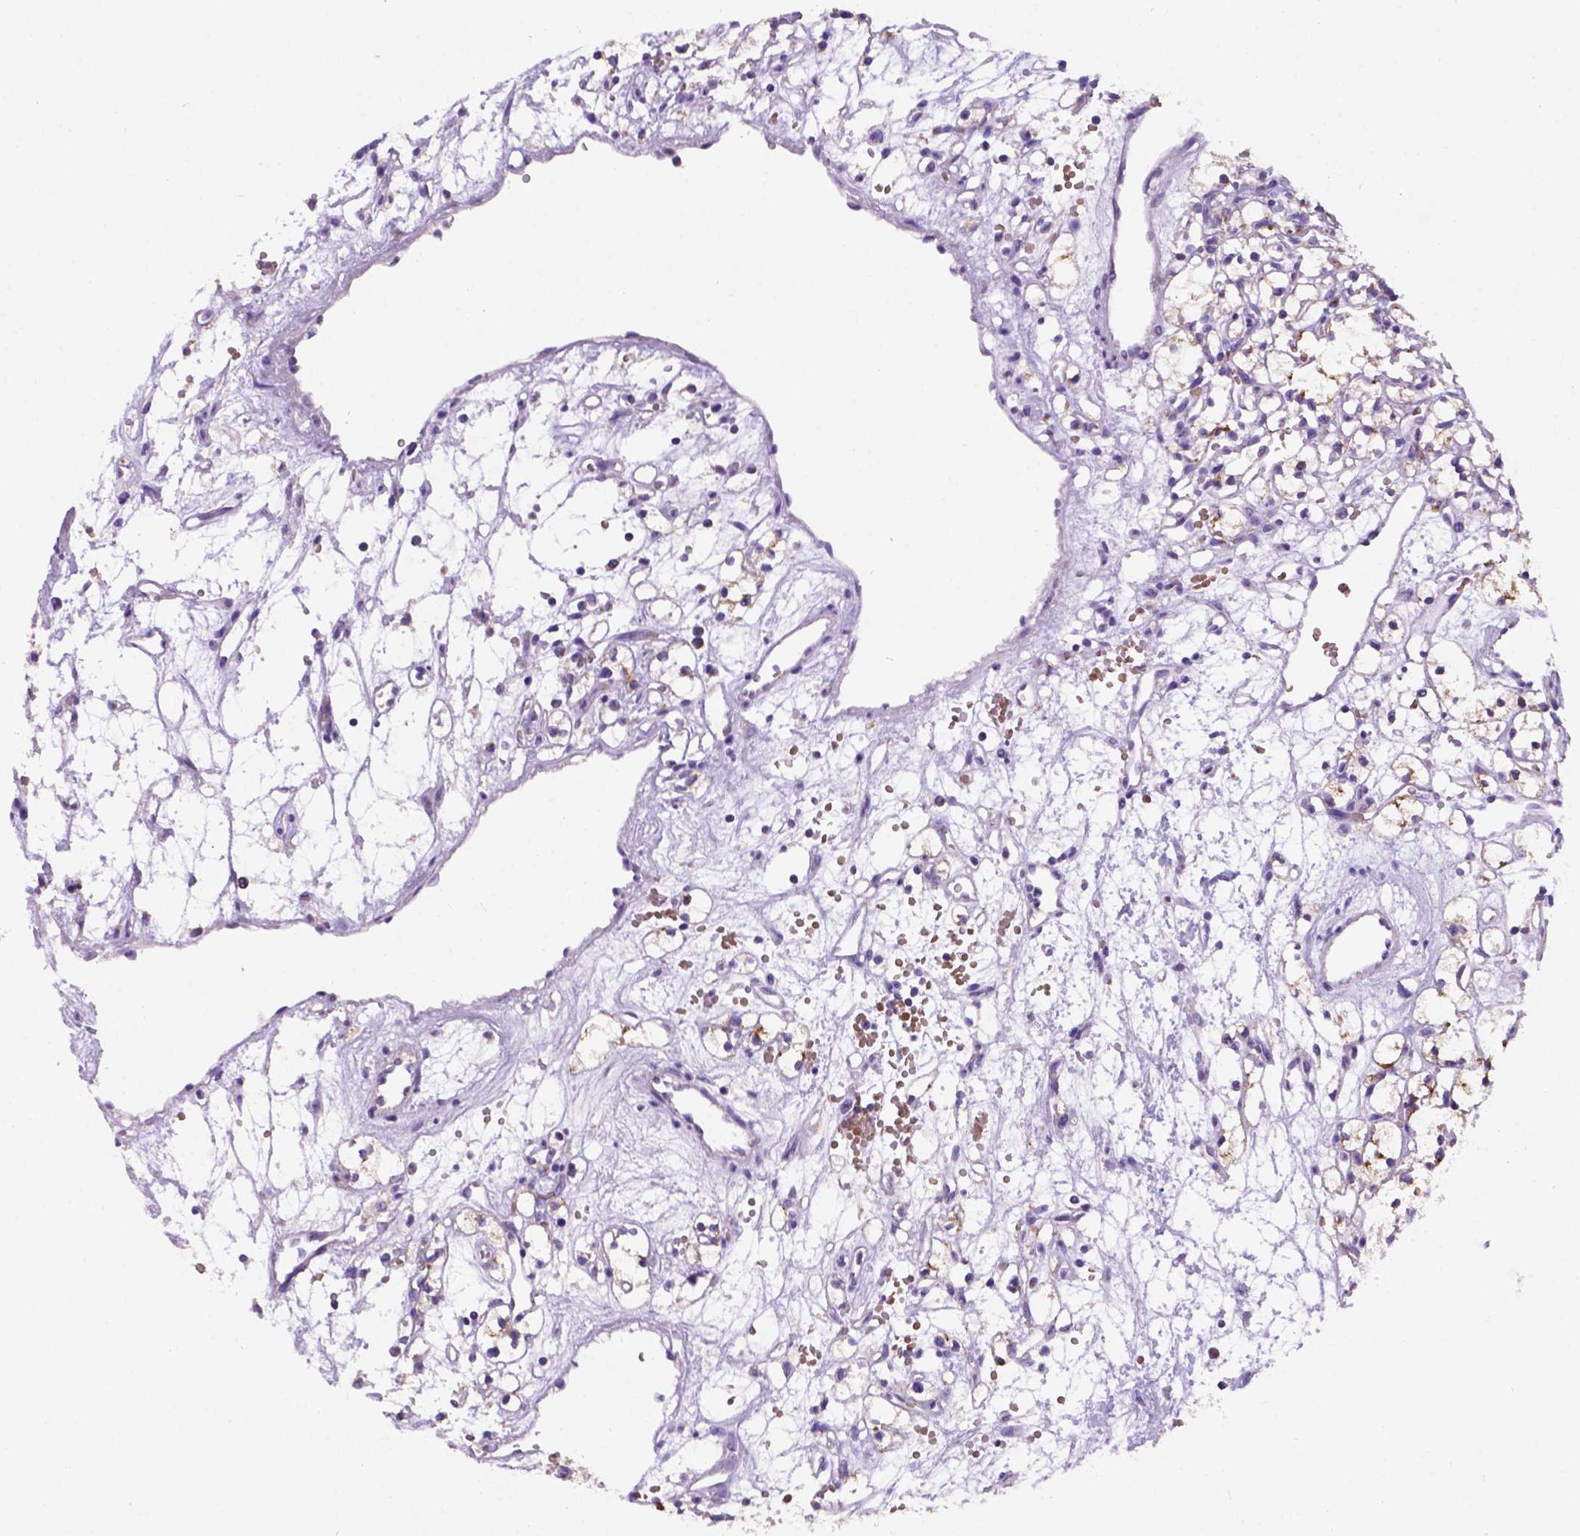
{"staining": {"intensity": "strong", "quantity": ">75%", "location": "cytoplasmic/membranous"}, "tissue": "renal cancer", "cell_type": "Tumor cells", "image_type": "cancer", "snomed": [{"axis": "morphology", "description": "Adenocarcinoma, NOS"}, {"axis": "topography", "description": "Kidney"}], "caption": "DAB (3,3'-diaminobenzidine) immunohistochemical staining of human renal cancer (adenocarcinoma) demonstrates strong cytoplasmic/membranous protein staining in approximately >75% of tumor cells.", "gene": "L2HGDH", "patient": {"sex": "female", "age": 59}}